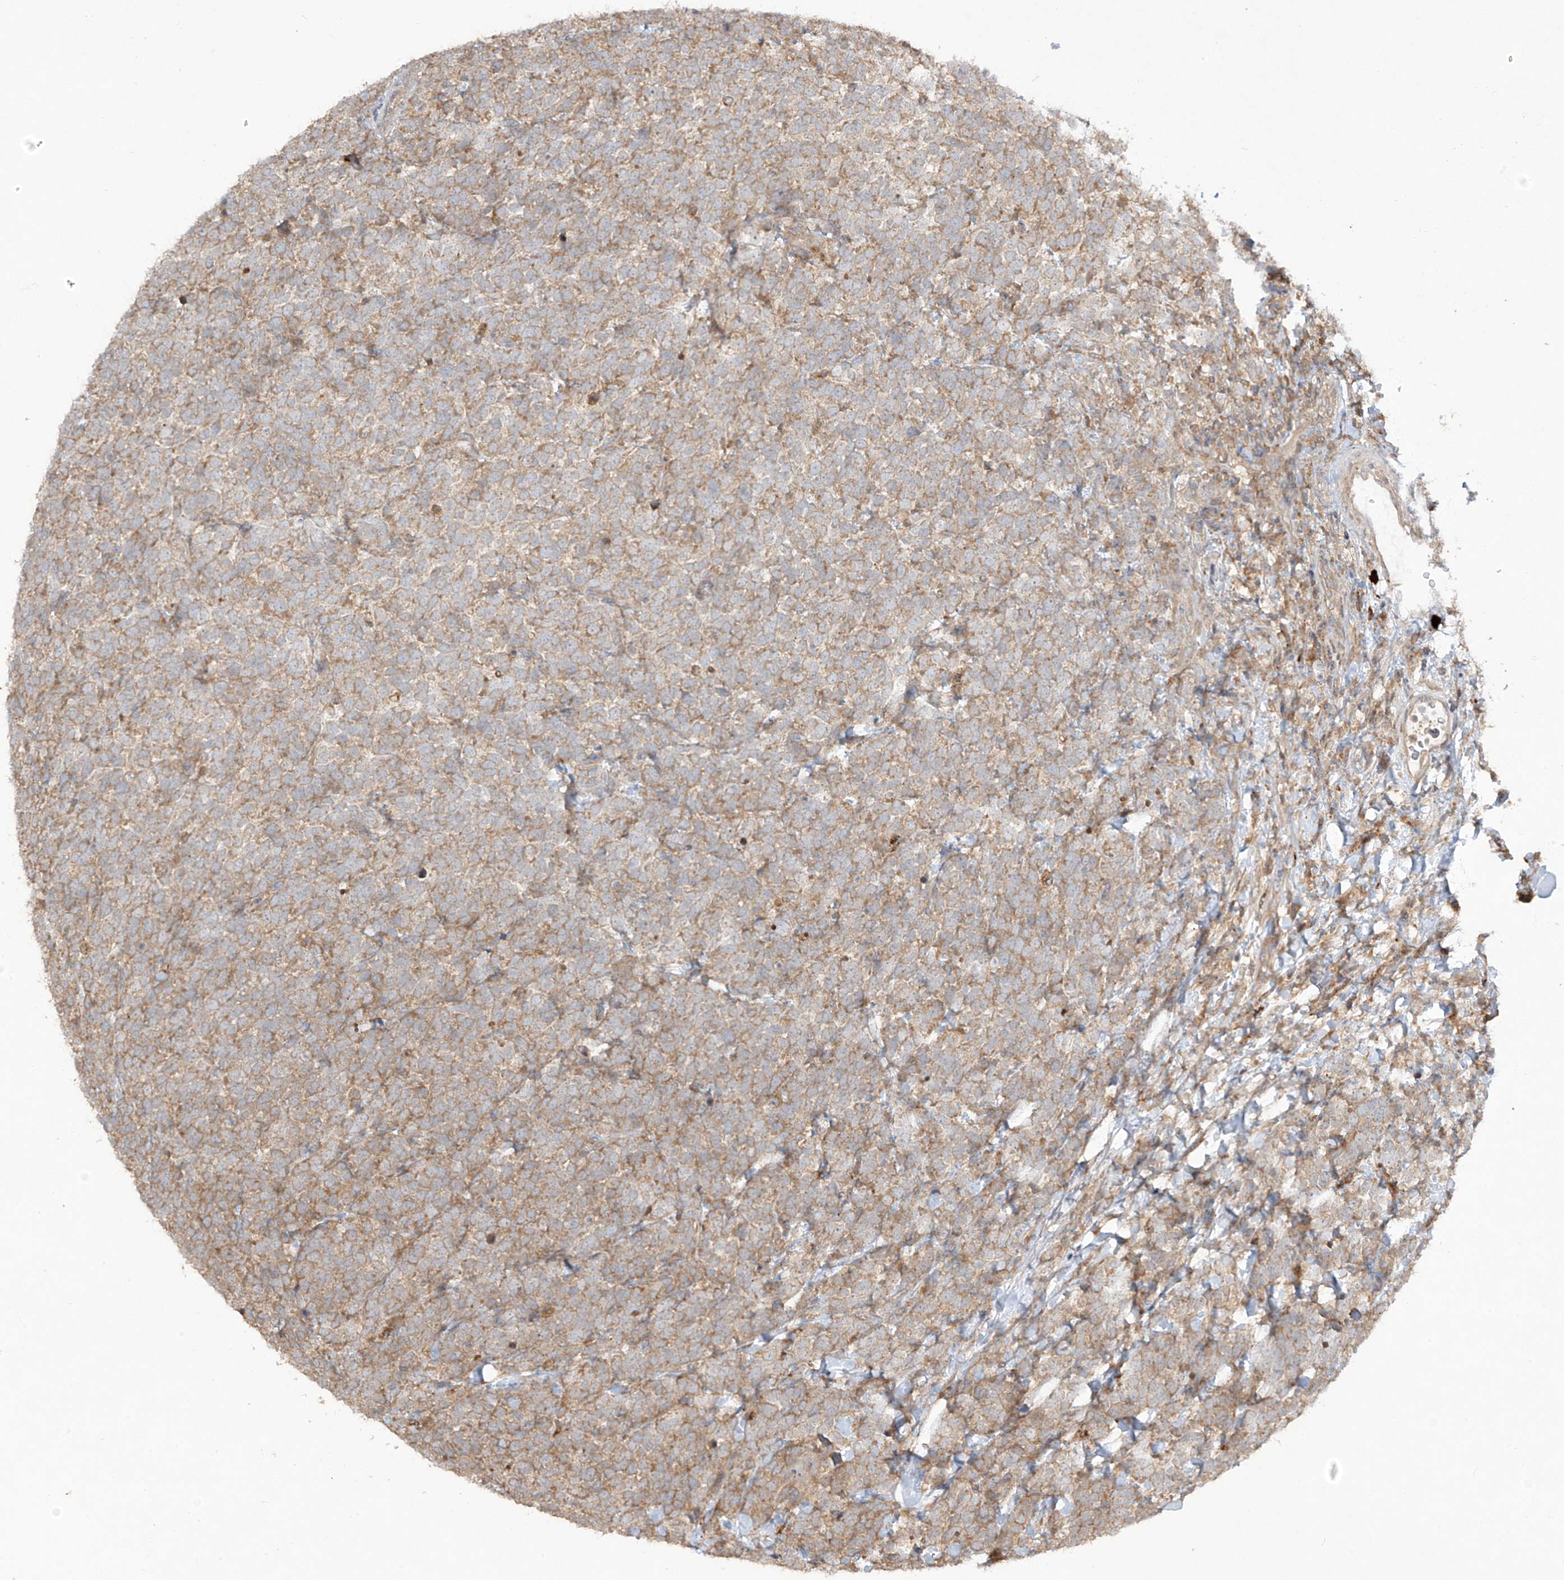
{"staining": {"intensity": "moderate", "quantity": "25%-75%", "location": "cytoplasmic/membranous"}, "tissue": "urothelial cancer", "cell_type": "Tumor cells", "image_type": "cancer", "snomed": [{"axis": "morphology", "description": "Urothelial carcinoma, High grade"}, {"axis": "topography", "description": "Urinary bladder"}], "caption": "This micrograph shows urothelial cancer stained with immunohistochemistry (IHC) to label a protein in brown. The cytoplasmic/membranous of tumor cells show moderate positivity for the protein. Nuclei are counter-stained blue.", "gene": "LDAH", "patient": {"sex": "female", "age": 82}}